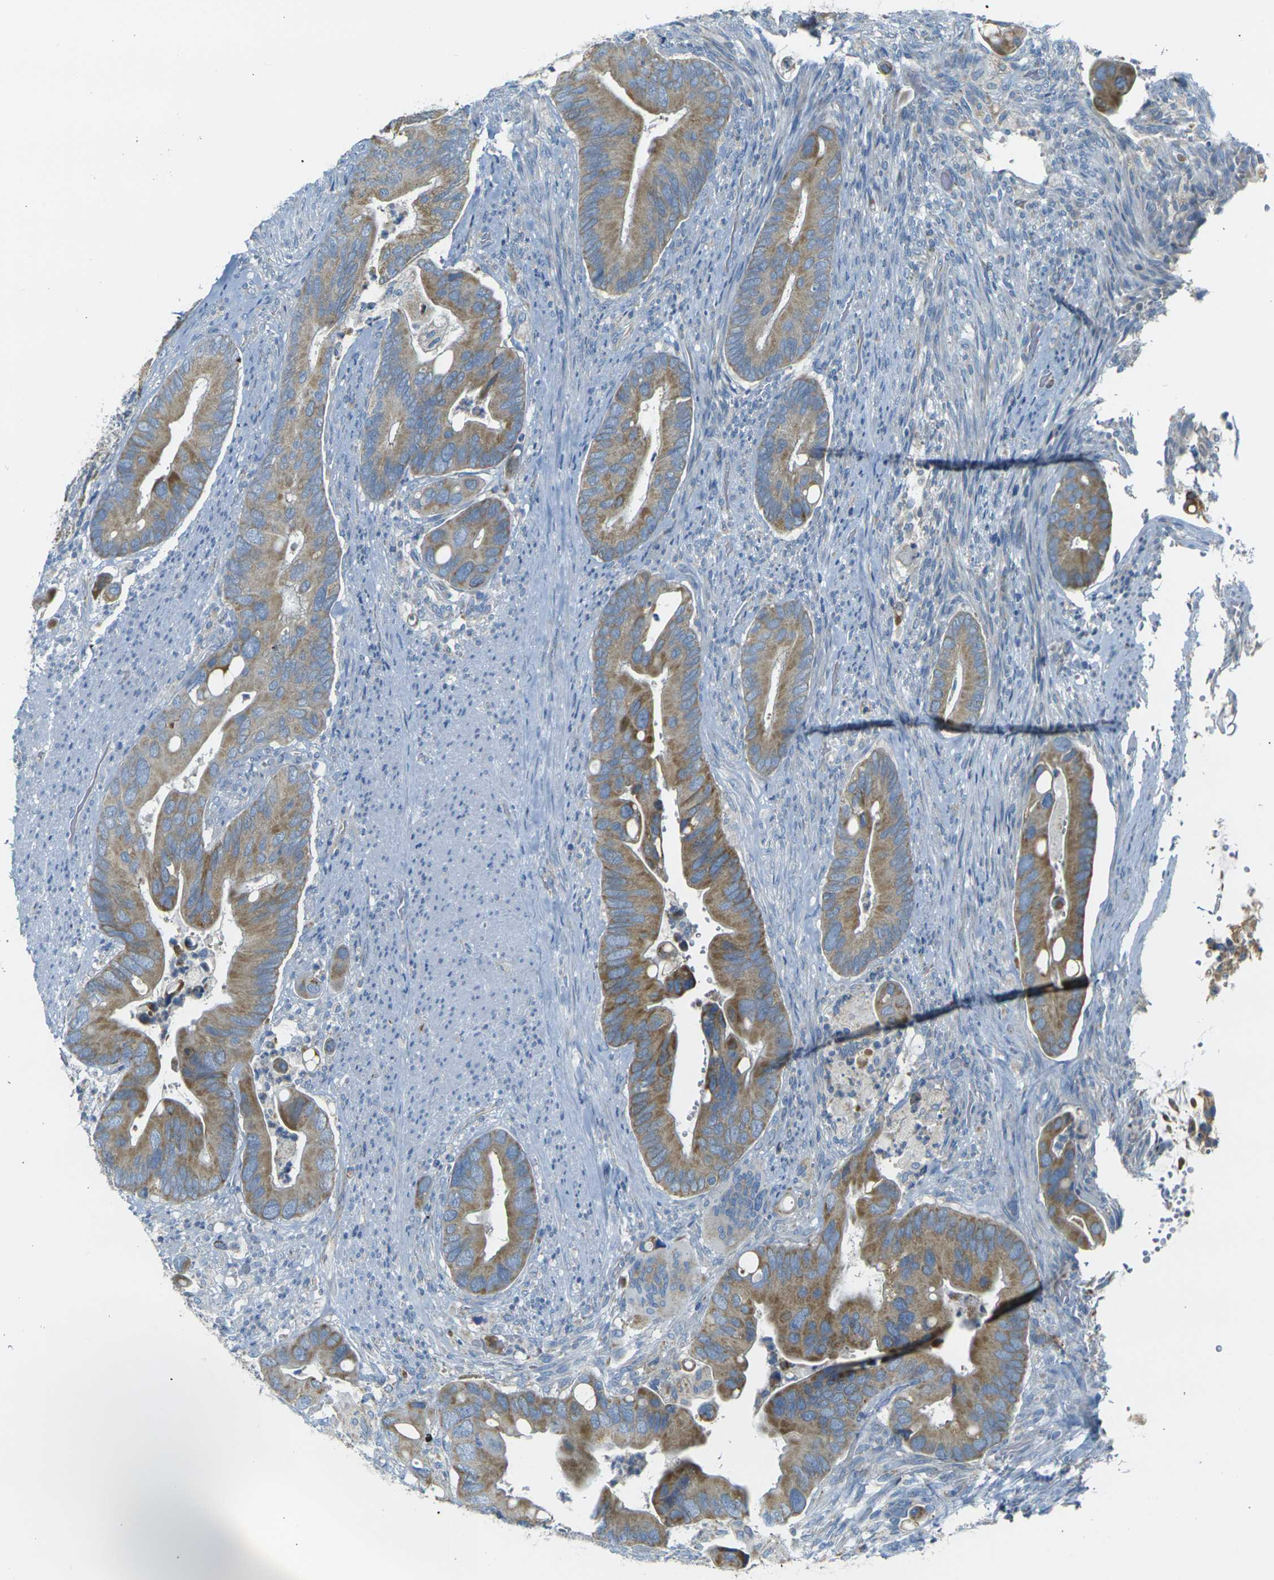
{"staining": {"intensity": "weak", "quantity": ">75%", "location": "cytoplasmic/membranous"}, "tissue": "colorectal cancer", "cell_type": "Tumor cells", "image_type": "cancer", "snomed": [{"axis": "morphology", "description": "Adenocarcinoma, NOS"}, {"axis": "topography", "description": "Rectum"}], "caption": "This photomicrograph reveals immunohistochemistry (IHC) staining of colorectal cancer (adenocarcinoma), with low weak cytoplasmic/membranous positivity in about >75% of tumor cells.", "gene": "PARD6B", "patient": {"sex": "female", "age": 57}}